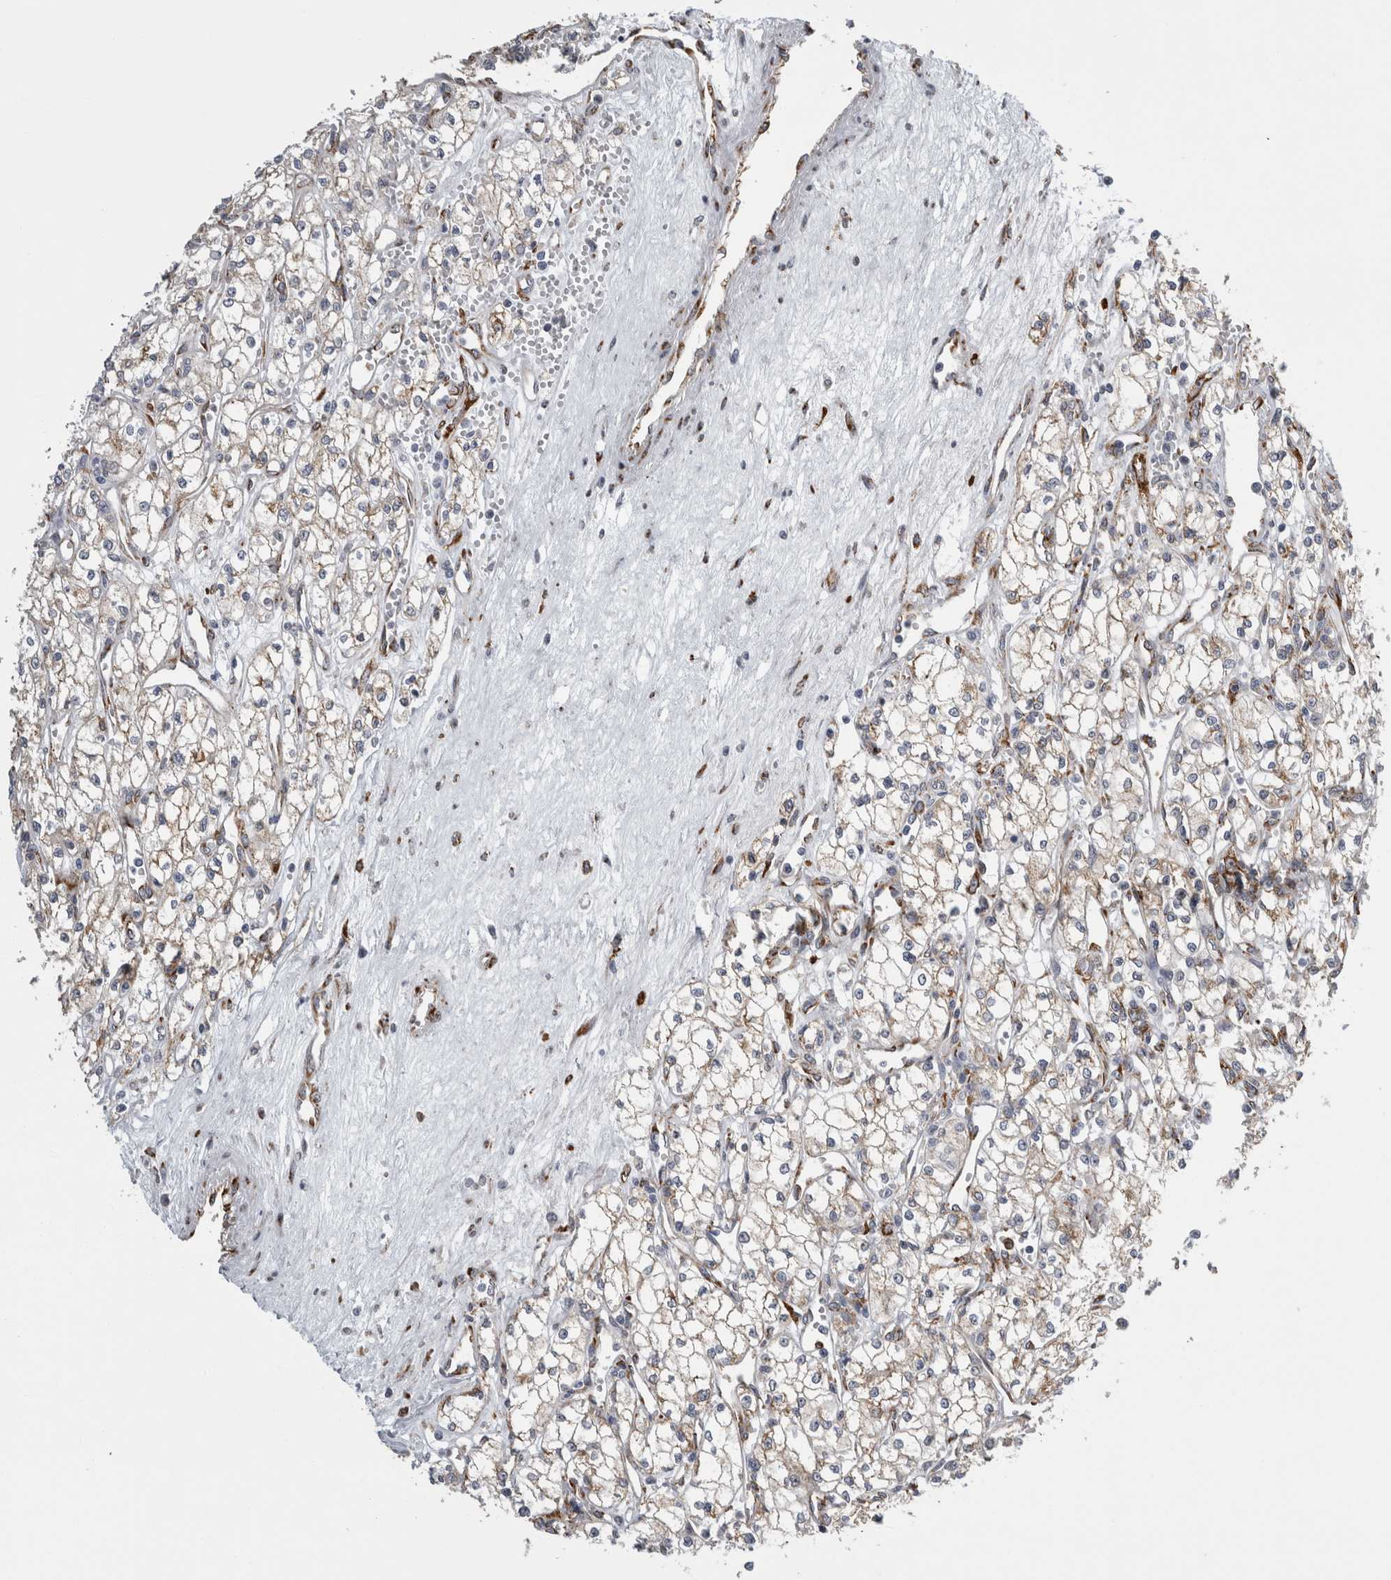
{"staining": {"intensity": "weak", "quantity": "<25%", "location": "cytoplasmic/membranous"}, "tissue": "renal cancer", "cell_type": "Tumor cells", "image_type": "cancer", "snomed": [{"axis": "morphology", "description": "Adenocarcinoma, NOS"}, {"axis": "topography", "description": "Kidney"}], "caption": "The immunohistochemistry histopathology image has no significant positivity in tumor cells of adenocarcinoma (renal) tissue.", "gene": "FHIP2B", "patient": {"sex": "male", "age": 59}}